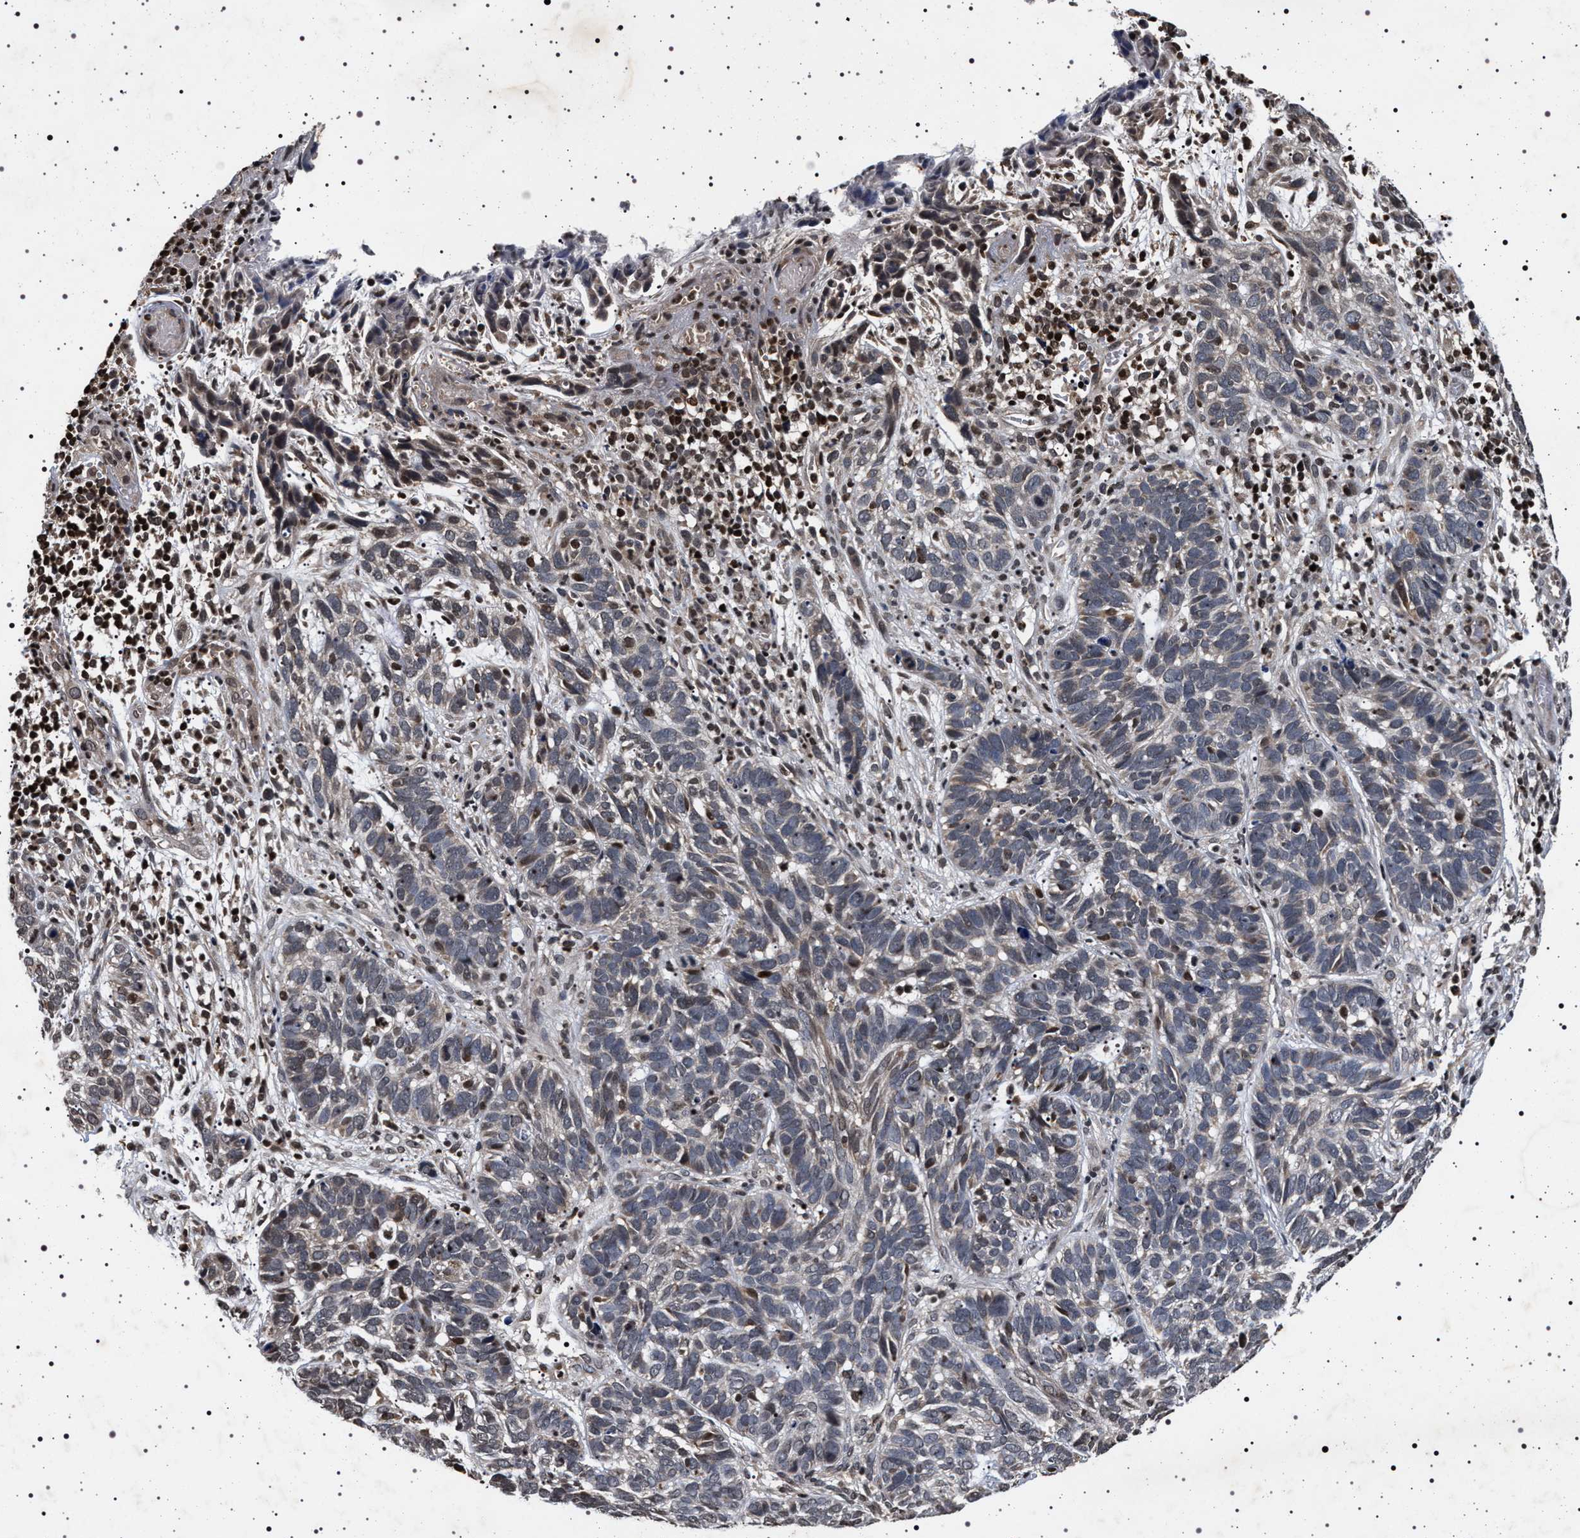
{"staining": {"intensity": "weak", "quantity": "<25%", "location": "nuclear"}, "tissue": "skin cancer", "cell_type": "Tumor cells", "image_type": "cancer", "snomed": [{"axis": "morphology", "description": "Basal cell carcinoma"}, {"axis": "topography", "description": "Skin"}], "caption": "Basal cell carcinoma (skin) stained for a protein using immunohistochemistry exhibits no positivity tumor cells.", "gene": "CDKN1B", "patient": {"sex": "male", "age": 87}}